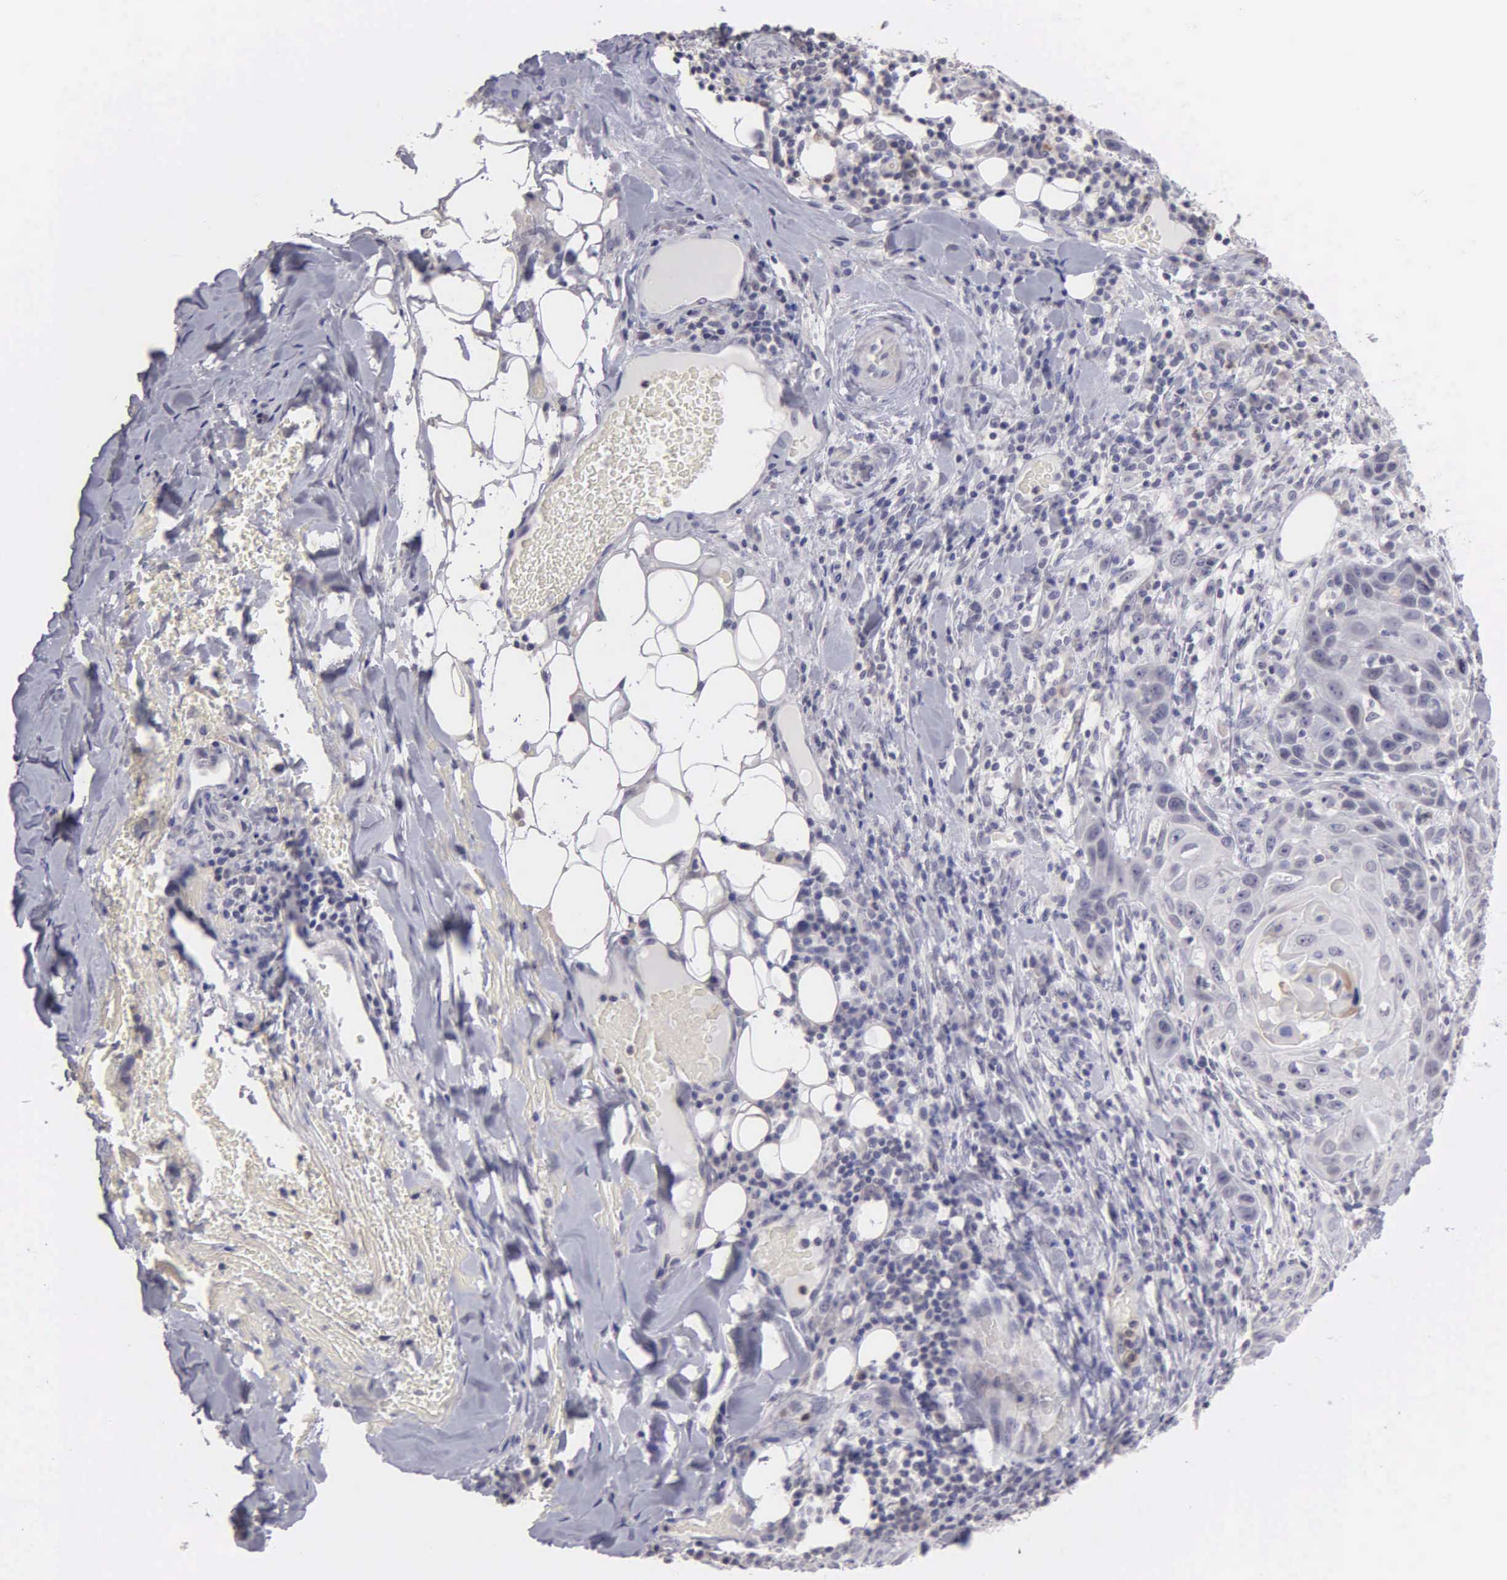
{"staining": {"intensity": "negative", "quantity": "none", "location": "none"}, "tissue": "skin cancer", "cell_type": "Tumor cells", "image_type": "cancer", "snomed": [{"axis": "morphology", "description": "Squamous cell carcinoma, NOS"}, {"axis": "topography", "description": "Skin"}], "caption": "Immunohistochemistry image of human skin squamous cell carcinoma stained for a protein (brown), which reveals no staining in tumor cells.", "gene": "BRD1", "patient": {"sex": "male", "age": 84}}